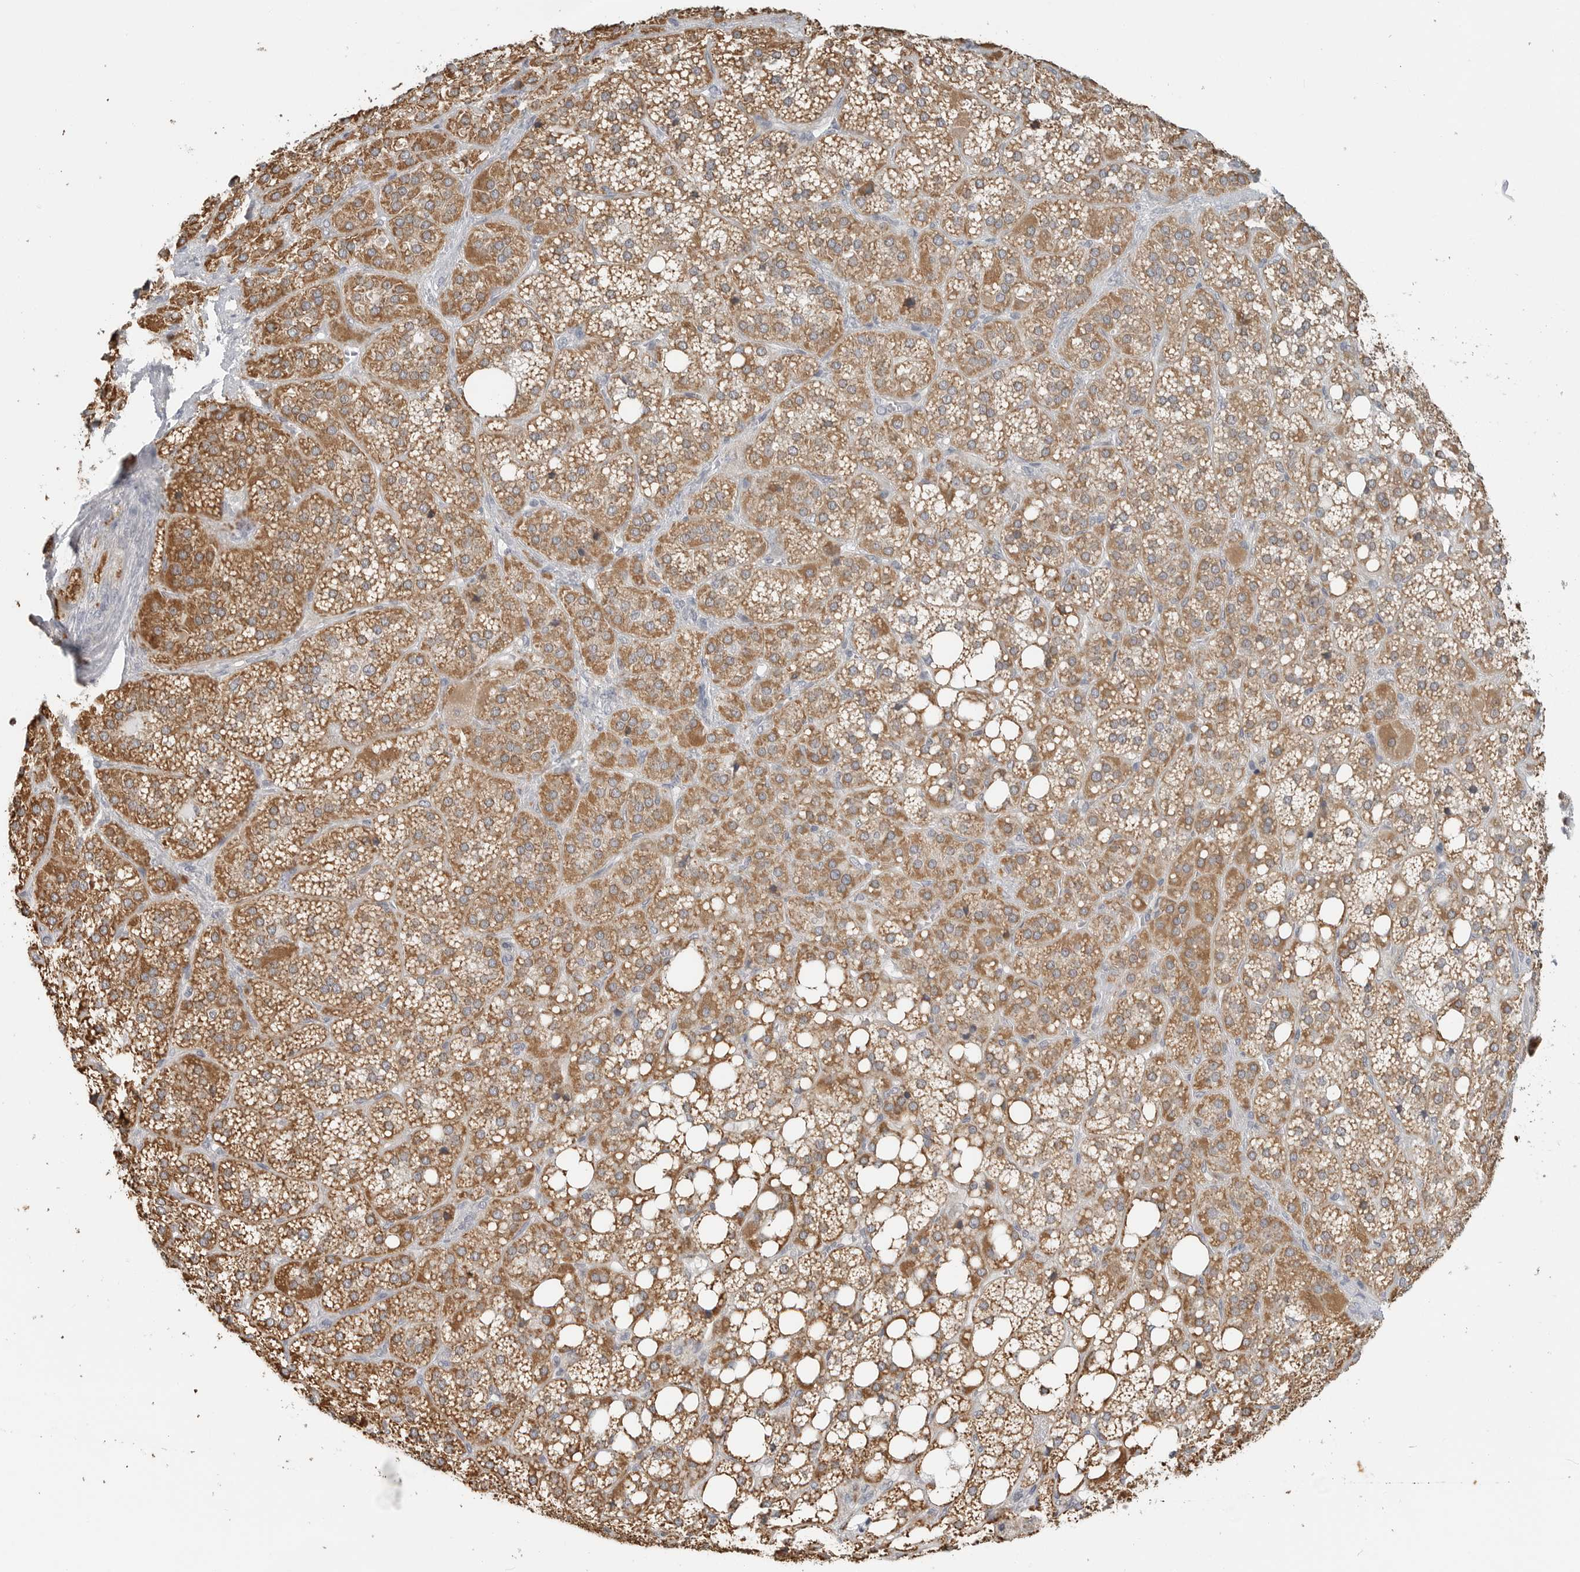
{"staining": {"intensity": "moderate", "quantity": ">75%", "location": "cytoplasmic/membranous"}, "tissue": "adrenal gland", "cell_type": "Glandular cells", "image_type": "normal", "snomed": [{"axis": "morphology", "description": "Normal tissue, NOS"}, {"axis": "topography", "description": "Adrenal gland"}], "caption": "This image shows immunohistochemistry staining of benign adrenal gland, with medium moderate cytoplasmic/membranous positivity in about >75% of glandular cells.", "gene": "IL12RB2", "patient": {"sex": "female", "age": 59}}